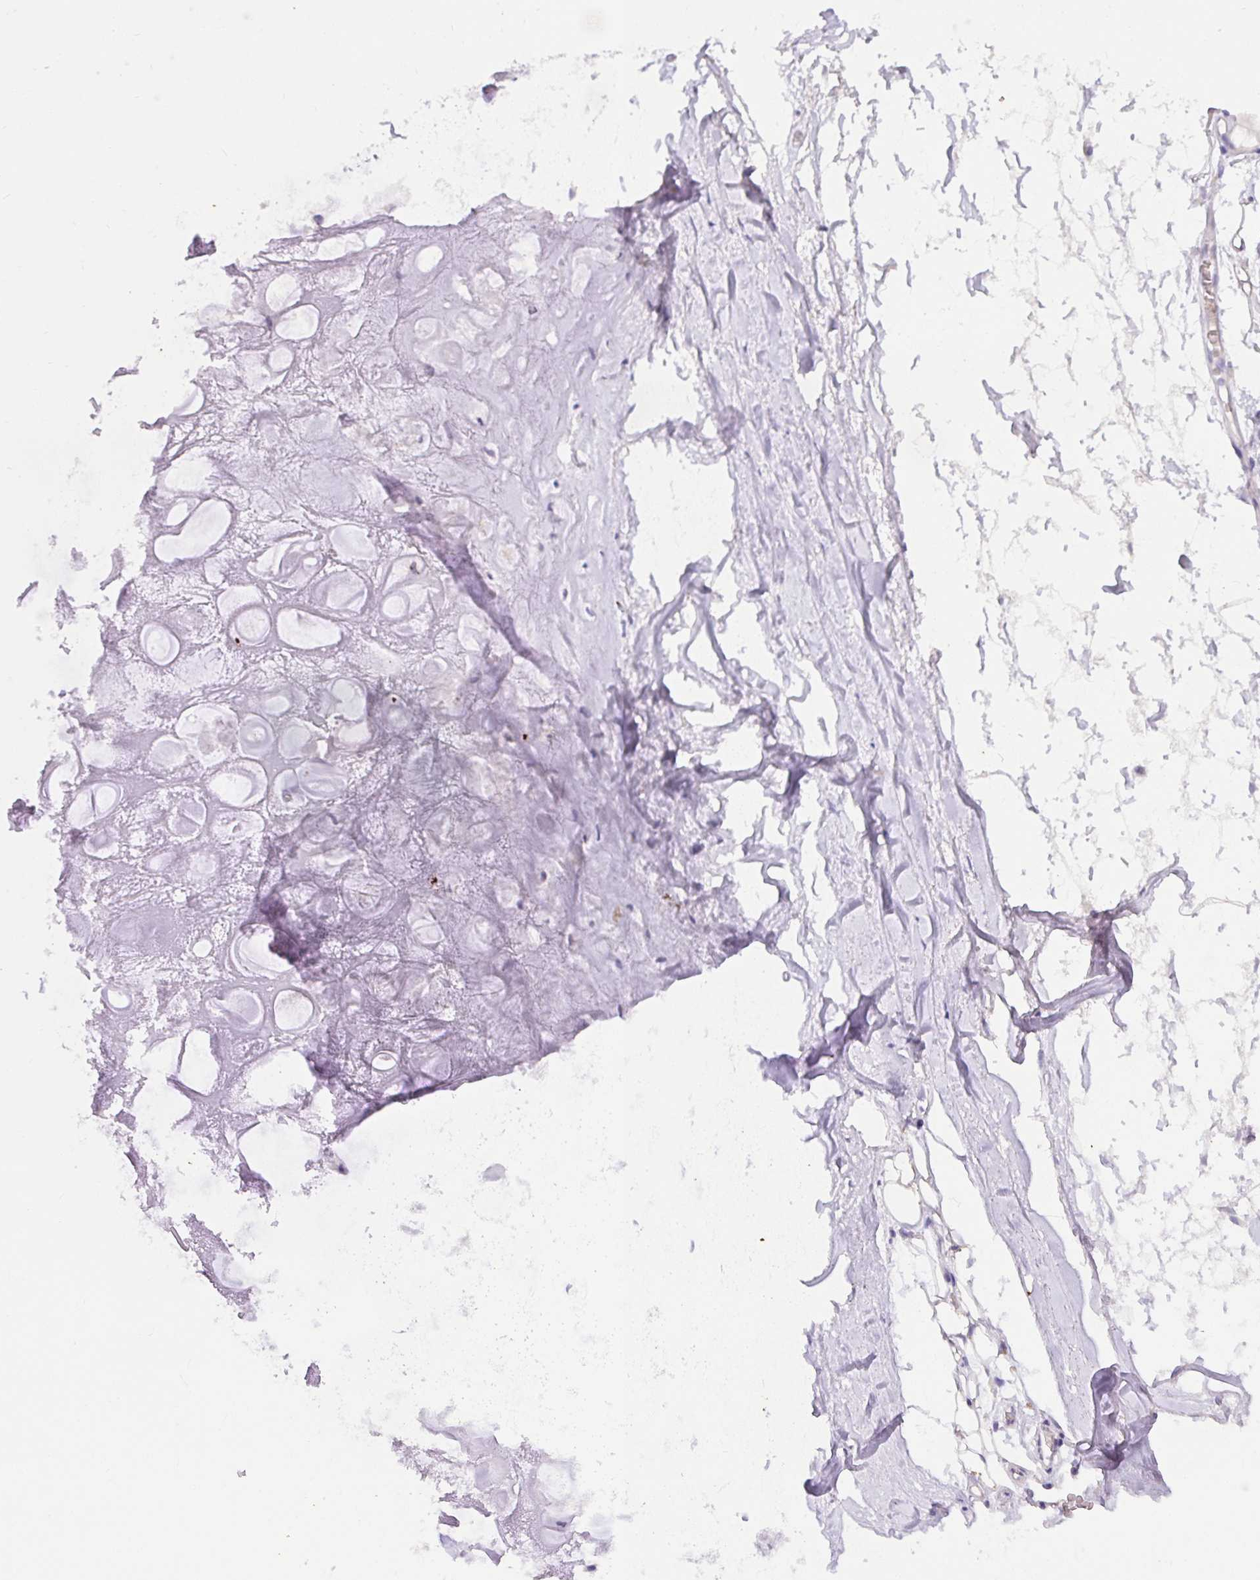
{"staining": {"intensity": "negative", "quantity": "none", "location": "none"}, "tissue": "adipose tissue", "cell_type": "Adipocytes", "image_type": "normal", "snomed": [{"axis": "morphology", "description": "Normal tissue, NOS"}, {"axis": "topography", "description": "Lymph node"}, {"axis": "topography", "description": "Cartilage tissue"}, {"axis": "topography", "description": "Nasopharynx"}], "caption": "Immunohistochemistry (IHC) image of benign adipose tissue: adipose tissue stained with DAB (3,3'-diaminobenzidine) demonstrates no significant protein staining in adipocytes. (DAB immunohistochemistry with hematoxylin counter stain).", "gene": "CDO1", "patient": {"sex": "male", "age": 63}}